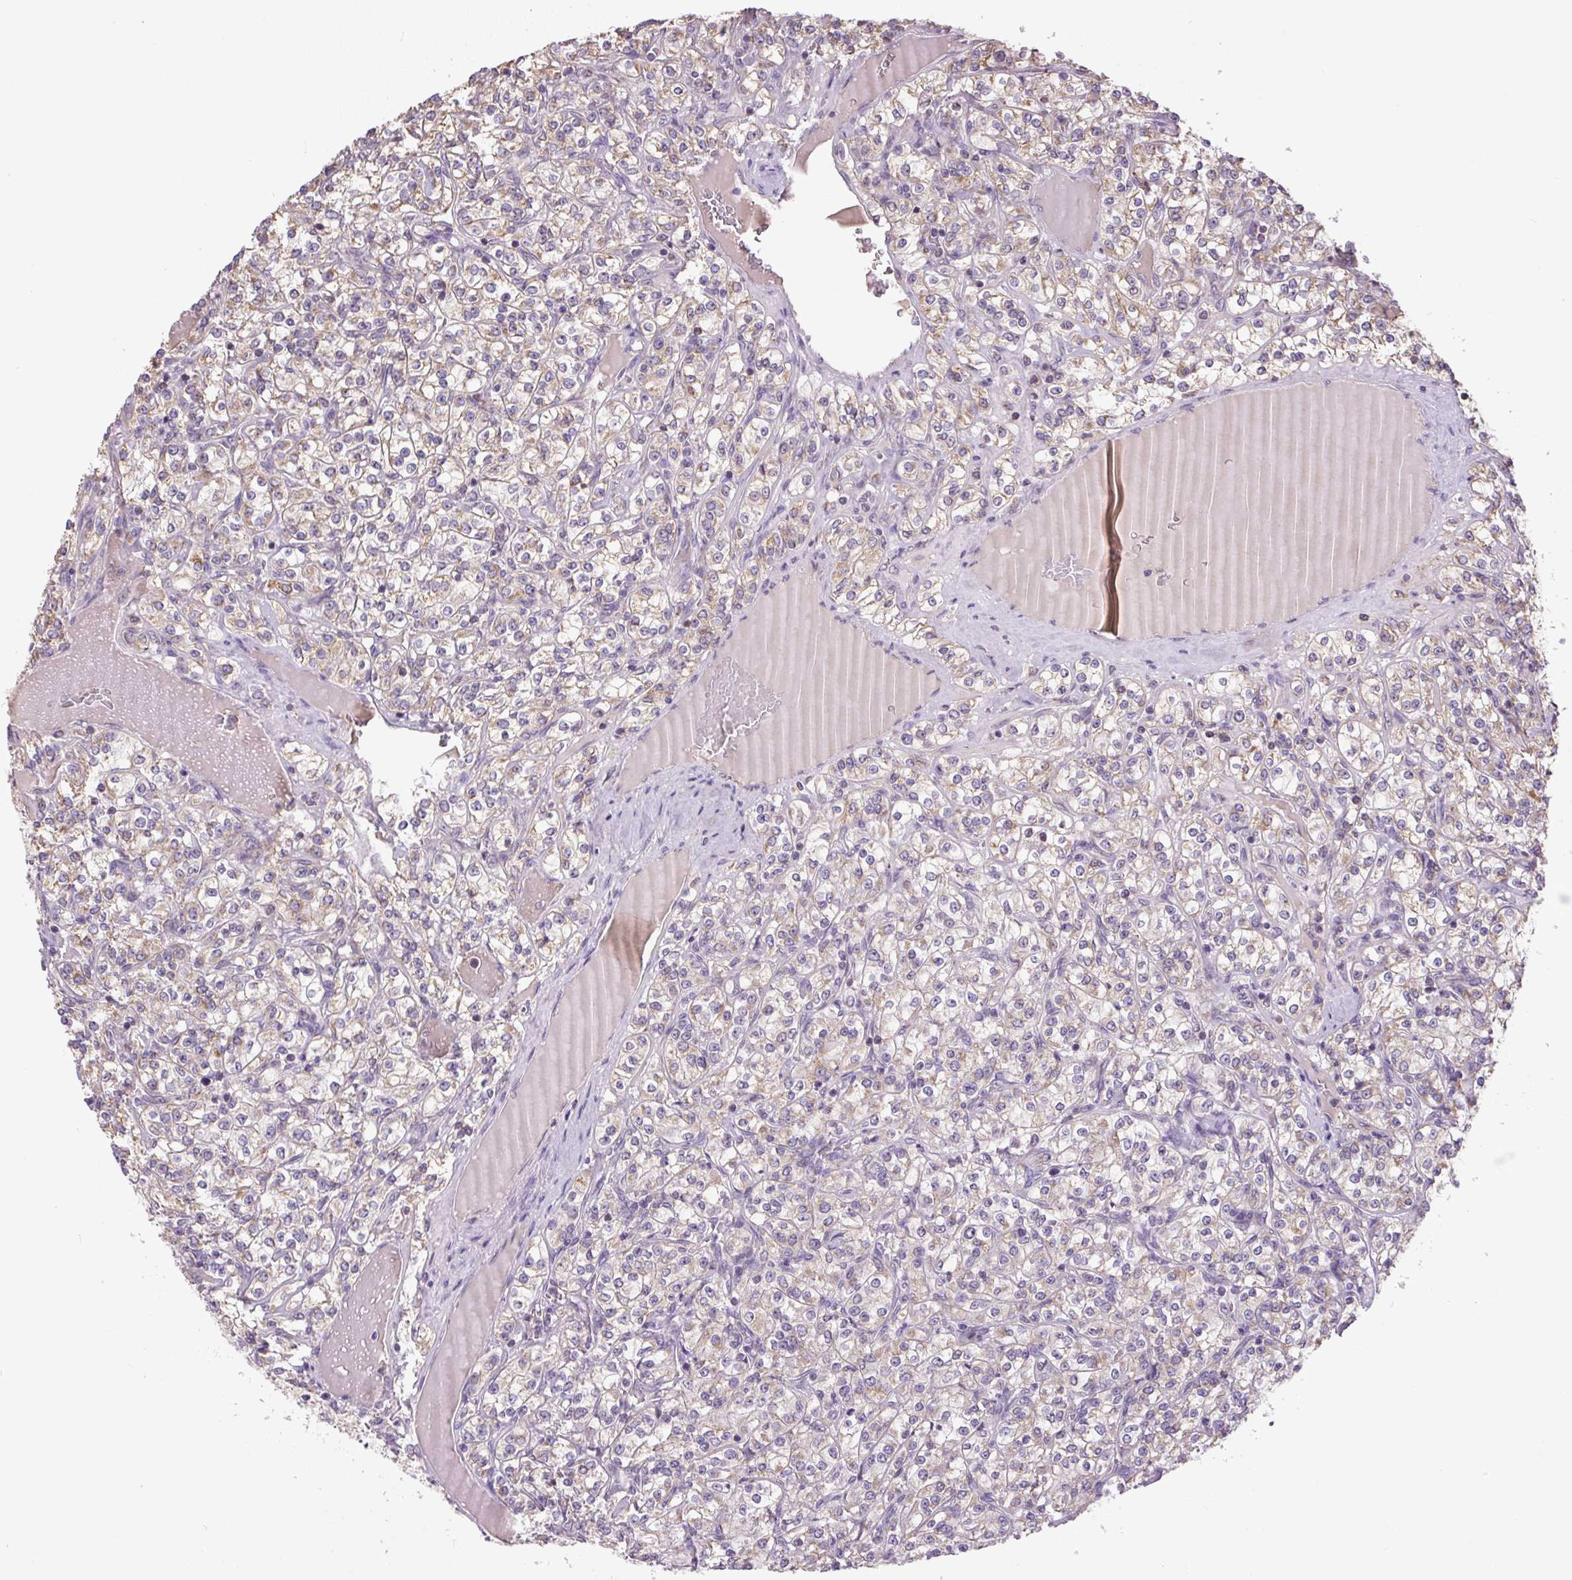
{"staining": {"intensity": "weak", "quantity": "25%-75%", "location": "cytoplasmic/membranous"}, "tissue": "renal cancer", "cell_type": "Tumor cells", "image_type": "cancer", "snomed": [{"axis": "morphology", "description": "Adenocarcinoma, NOS"}, {"axis": "topography", "description": "Kidney"}], "caption": "Protein expression analysis of human renal cancer (adenocarcinoma) reveals weak cytoplasmic/membranous expression in about 25%-75% of tumor cells.", "gene": "SGF29", "patient": {"sex": "male", "age": 77}}